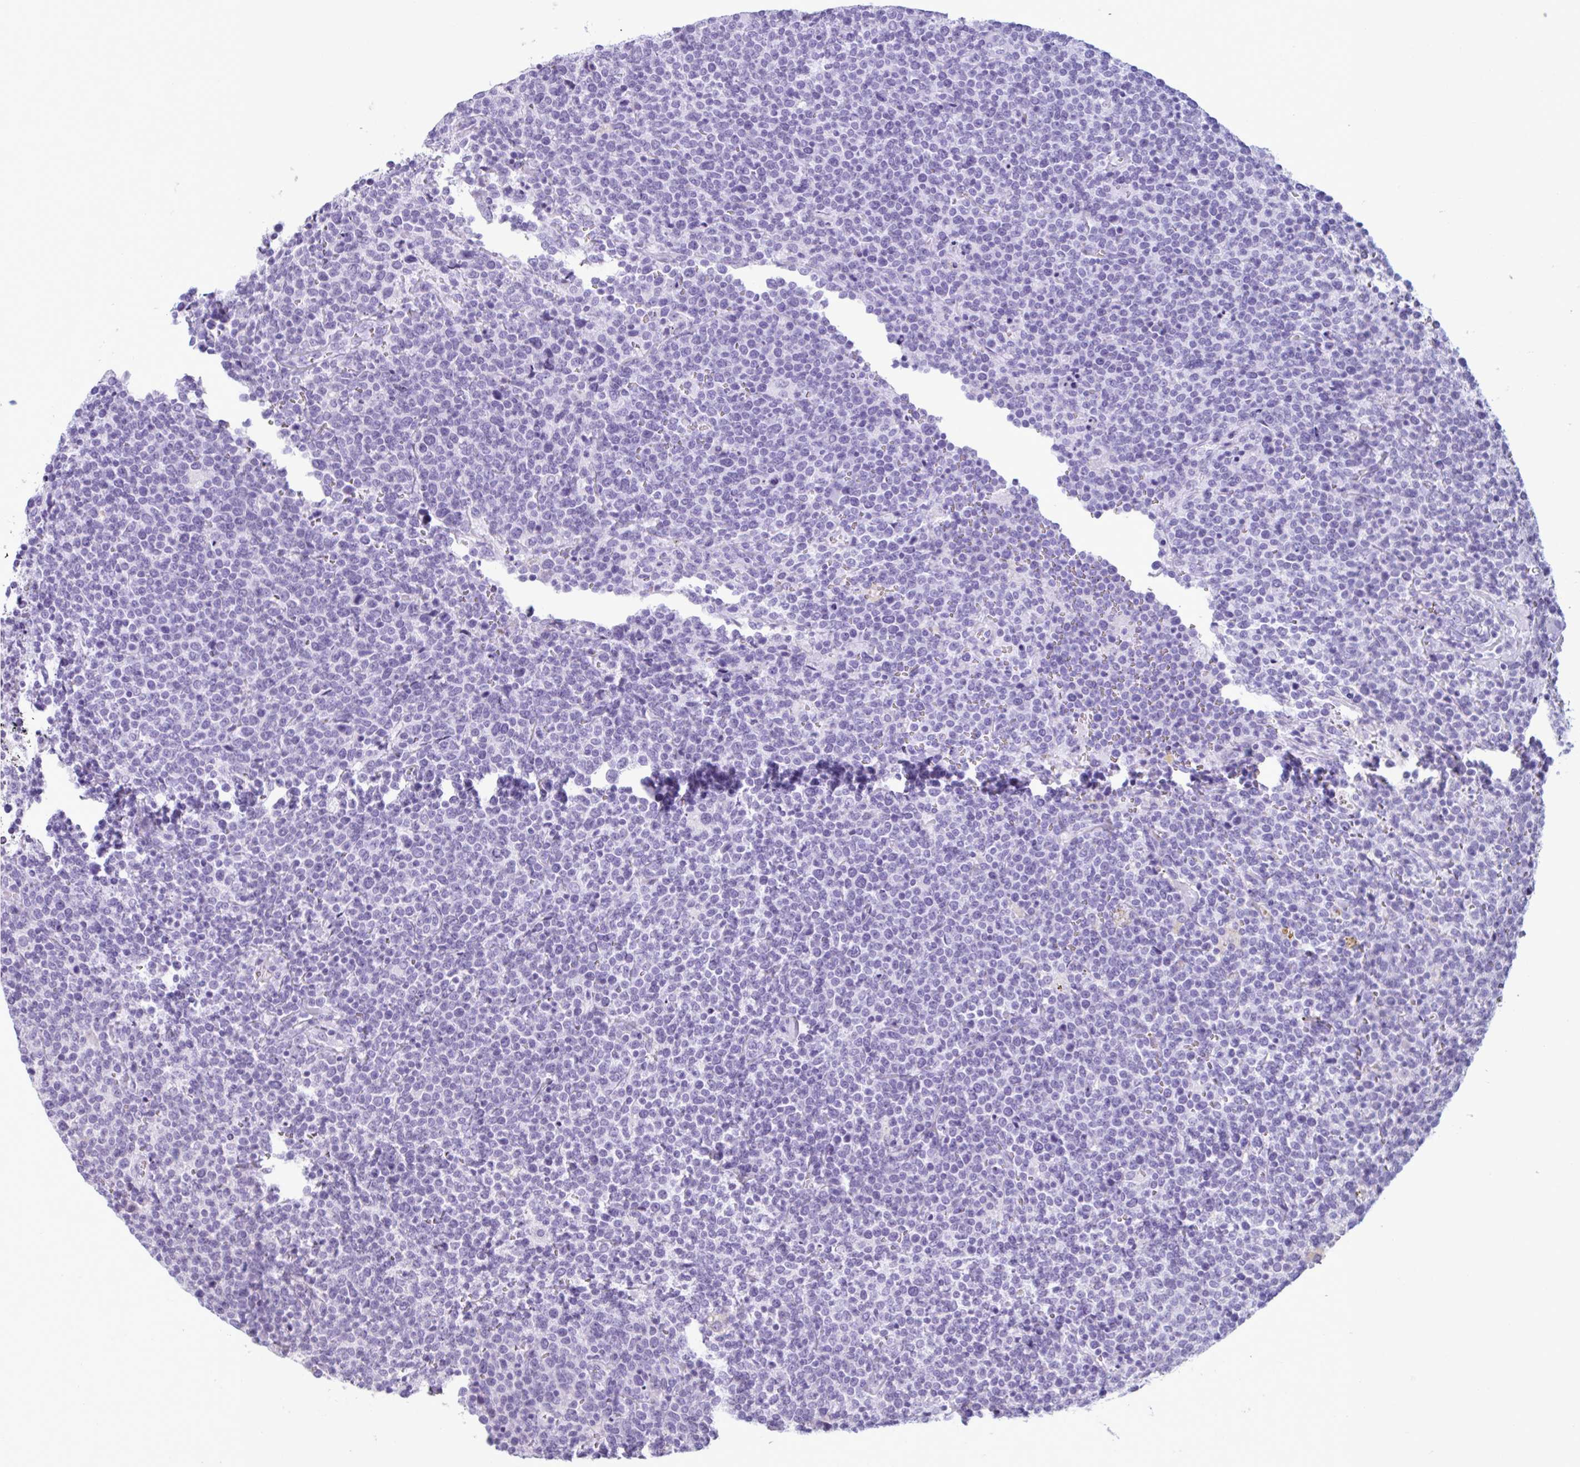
{"staining": {"intensity": "negative", "quantity": "none", "location": "none"}, "tissue": "lymphoma", "cell_type": "Tumor cells", "image_type": "cancer", "snomed": [{"axis": "morphology", "description": "Malignant lymphoma, non-Hodgkin's type, High grade"}, {"axis": "topography", "description": "Lymph node"}], "caption": "DAB immunohistochemical staining of human lymphoma displays no significant staining in tumor cells.", "gene": "WNT9B", "patient": {"sex": "male", "age": 61}}